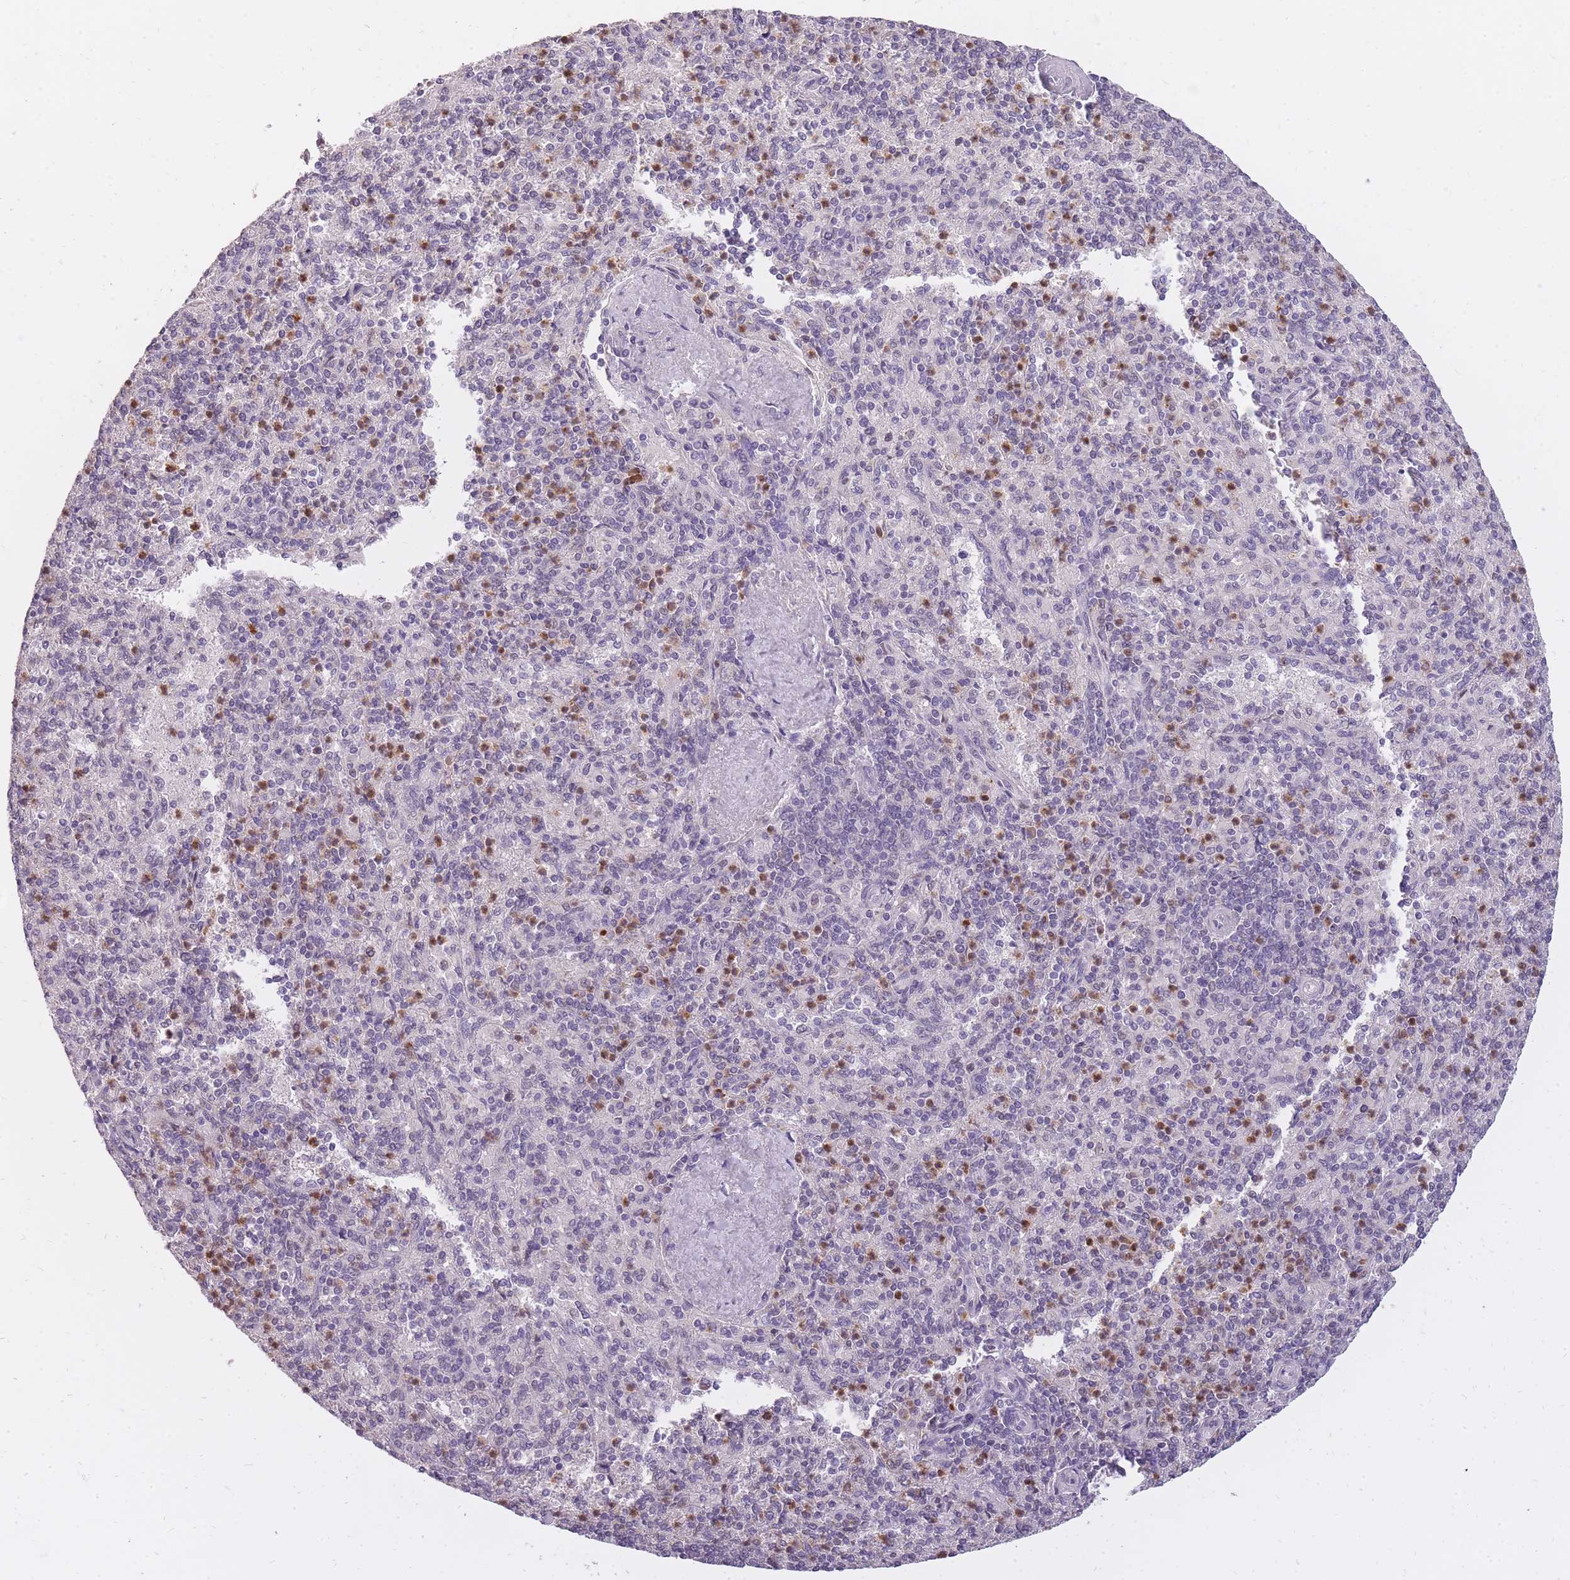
{"staining": {"intensity": "moderate", "quantity": "<25%", "location": "cytoplasmic/membranous,nuclear"}, "tissue": "spleen", "cell_type": "Cells in red pulp", "image_type": "normal", "snomed": [{"axis": "morphology", "description": "Normal tissue, NOS"}, {"axis": "topography", "description": "Spleen"}], "caption": "Immunohistochemistry micrograph of normal spleen: human spleen stained using IHC displays low levels of moderate protein expression localized specifically in the cytoplasmic/membranous,nuclear of cells in red pulp, appearing as a cytoplasmic/membranous,nuclear brown color.", "gene": "TIGD1", "patient": {"sex": "male", "age": 82}}